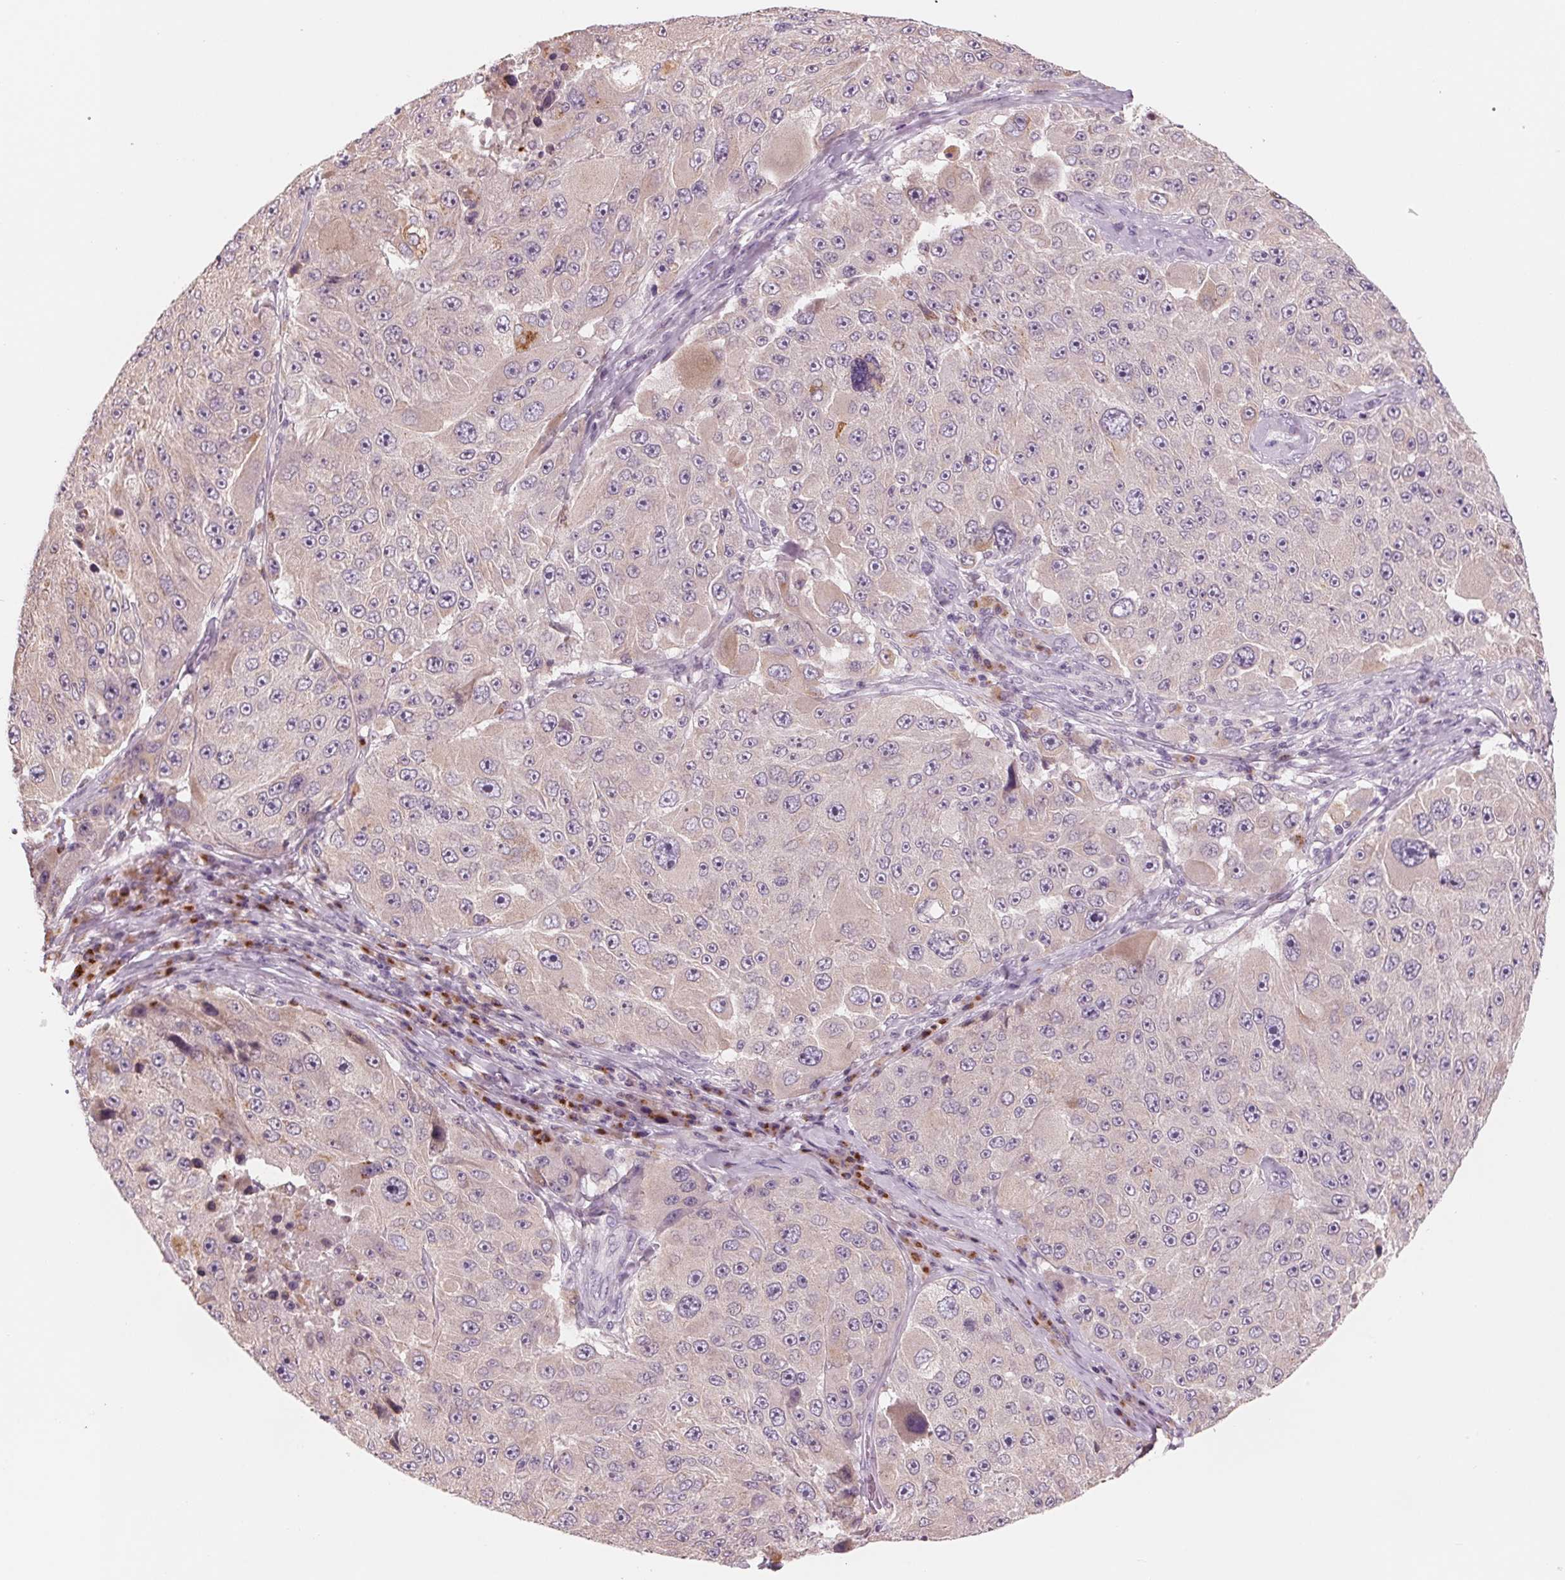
{"staining": {"intensity": "negative", "quantity": "none", "location": "none"}, "tissue": "melanoma", "cell_type": "Tumor cells", "image_type": "cancer", "snomed": [{"axis": "morphology", "description": "Malignant melanoma, Metastatic site"}, {"axis": "topography", "description": "Lymph node"}], "caption": "A high-resolution image shows immunohistochemistry (IHC) staining of melanoma, which shows no significant expression in tumor cells.", "gene": "IL9R", "patient": {"sex": "male", "age": 62}}